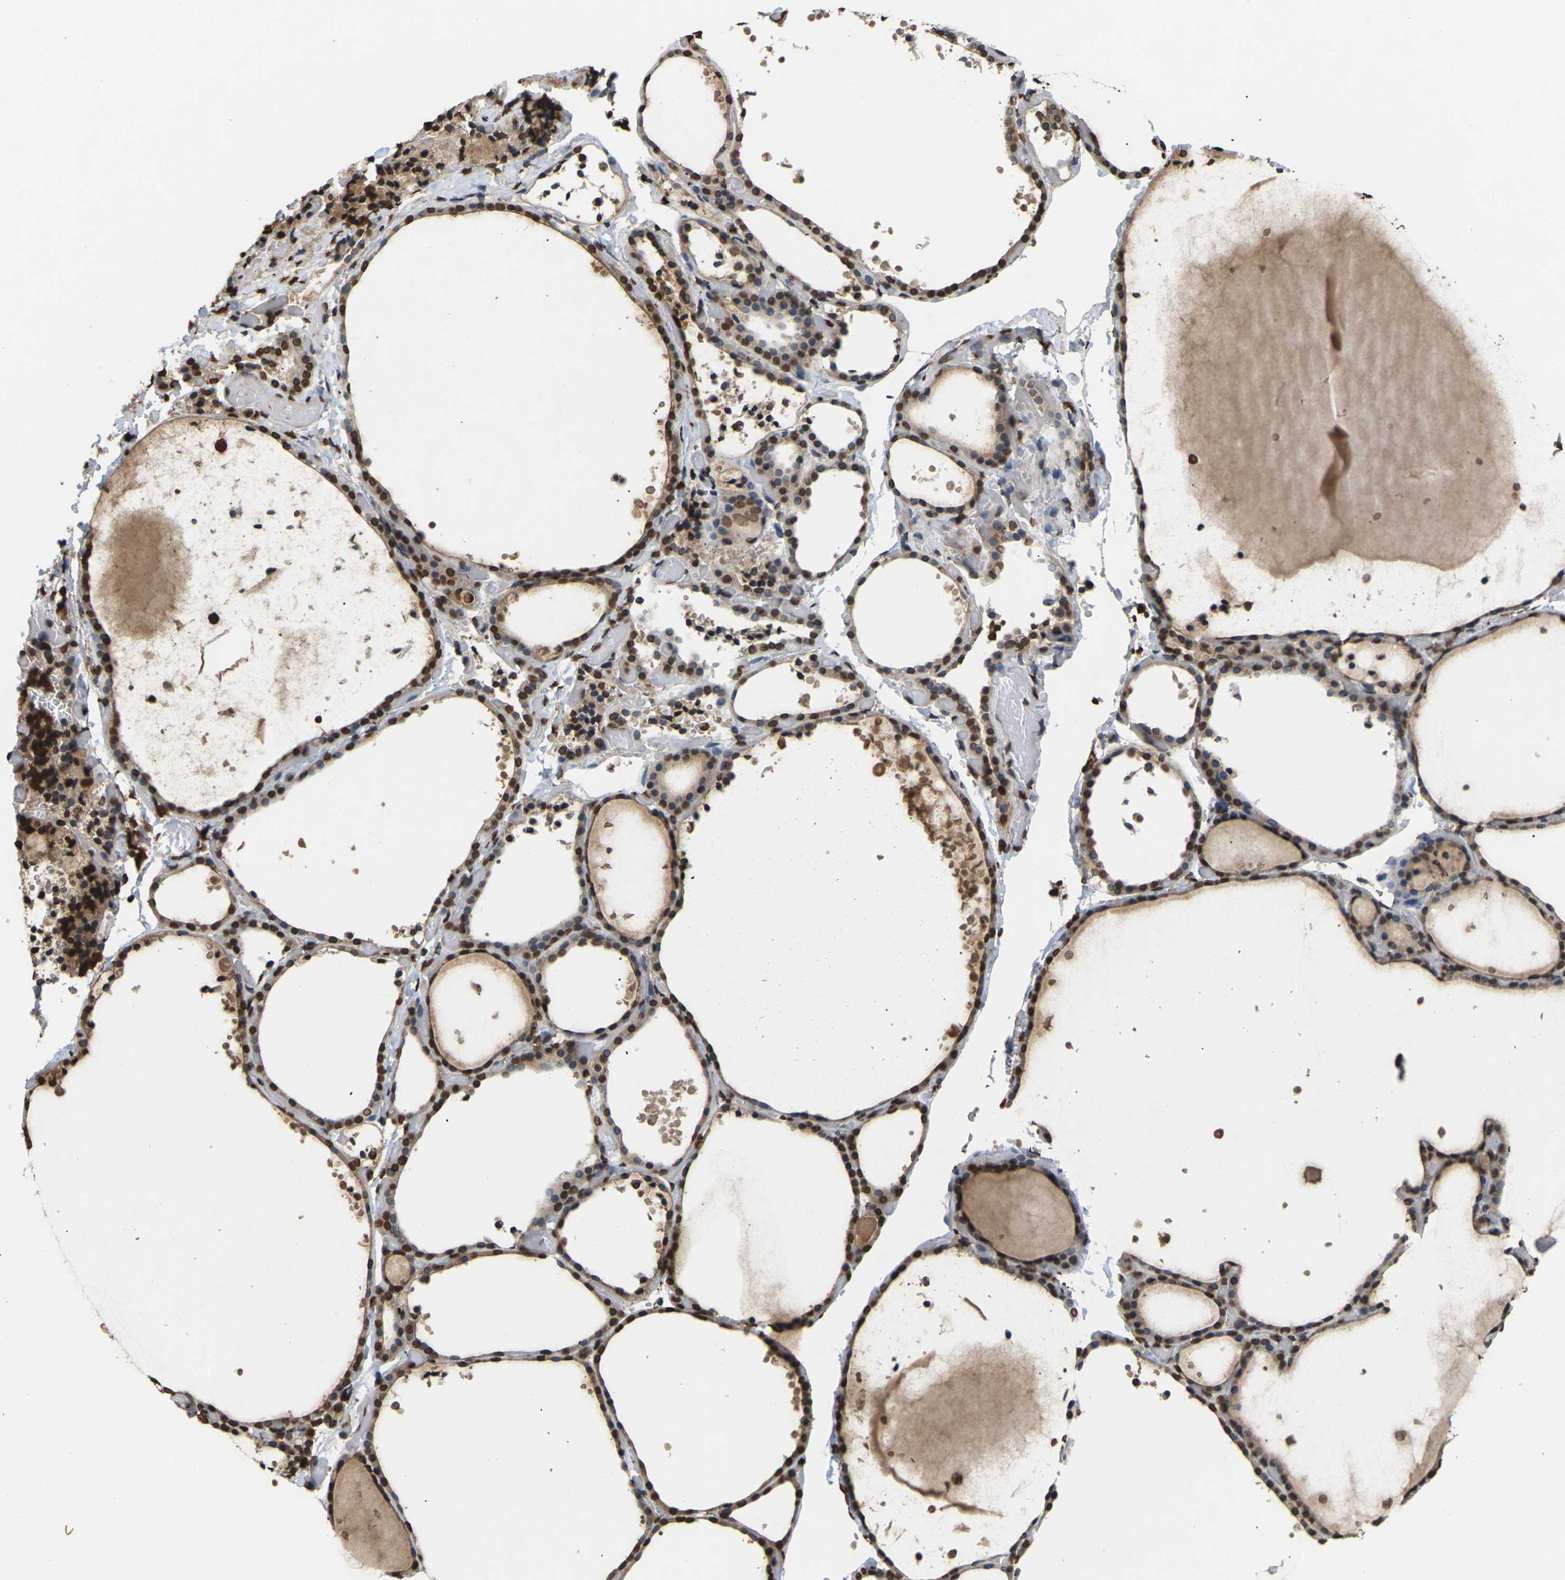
{"staining": {"intensity": "strong", "quantity": ">75%", "location": "nuclear"}, "tissue": "thyroid gland", "cell_type": "Glandular cells", "image_type": "normal", "snomed": [{"axis": "morphology", "description": "Normal tissue, NOS"}, {"axis": "topography", "description": "Thyroid gland"}], "caption": "A high amount of strong nuclear staining is seen in about >75% of glandular cells in normal thyroid gland.", "gene": "EMSY", "patient": {"sex": "female", "age": 44}}